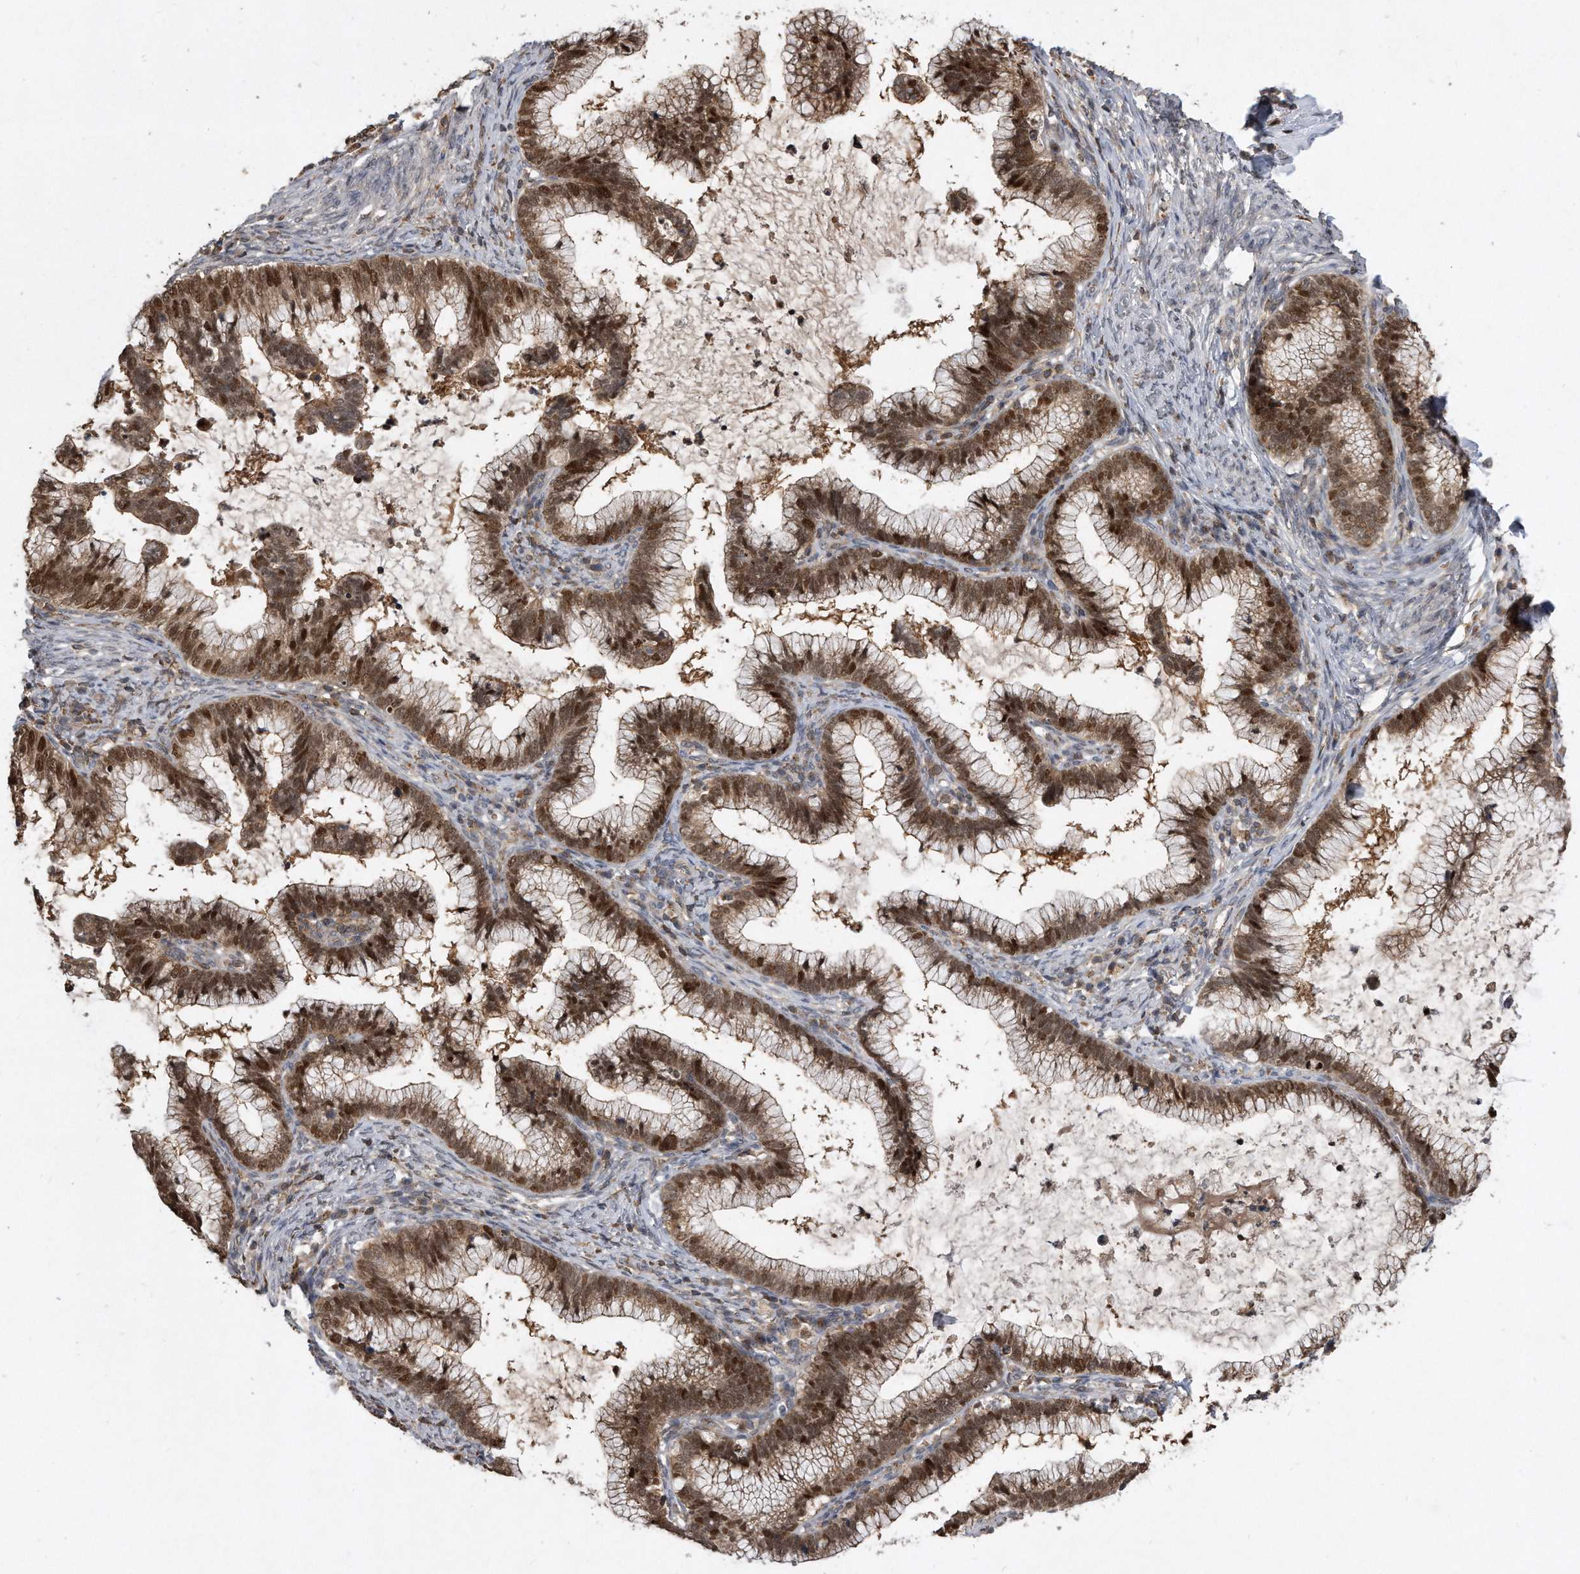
{"staining": {"intensity": "strong", "quantity": ">75%", "location": "cytoplasmic/membranous,nuclear"}, "tissue": "cervical cancer", "cell_type": "Tumor cells", "image_type": "cancer", "snomed": [{"axis": "morphology", "description": "Adenocarcinoma, NOS"}, {"axis": "topography", "description": "Cervix"}], "caption": "An immunohistochemistry (IHC) photomicrograph of neoplastic tissue is shown. Protein staining in brown highlights strong cytoplasmic/membranous and nuclear positivity in adenocarcinoma (cervical) within tumor cells. The staining was performed using DAB (3,3'-diaminobenzidine) to visualize the protein expression in brown, while the nuclei were stained in blue with hematoxylin (Magnification: 20x).", "gene": "PGBD2", "patient": {"sex": "female", "age": 36}}